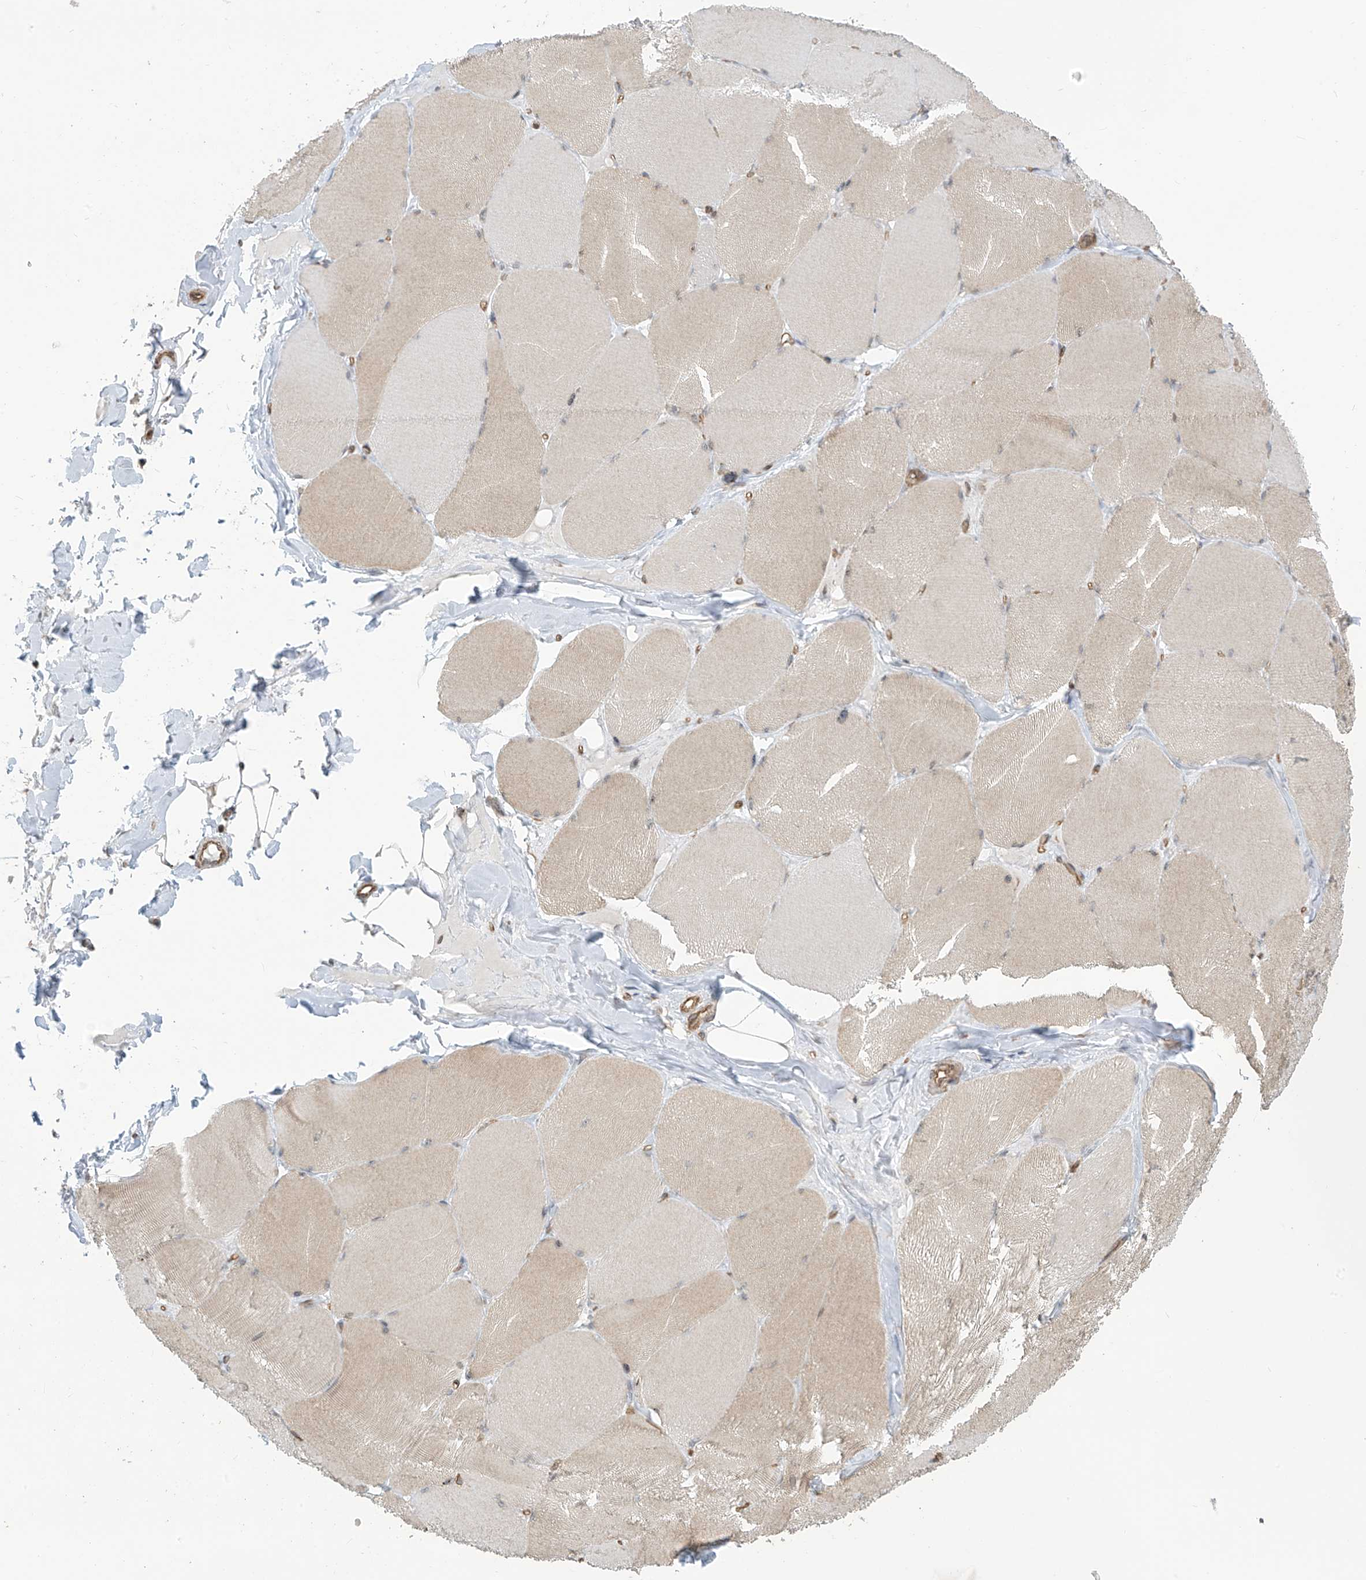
{"staining": {"intensity": "weak", "quantity": "25%-75%", "location": "cytoplasmic/membranous"}, "tissue": "skeletal muscle", "cell_type": "Myocytes", "image_type": "normal", "snomed": [{"axis": "morphology", "description": "Normal tissue, NOS"}, {"axis": "topography", "description": "Skin"}, {"axis": "topography", "description": "Skeletal muscle"}], "caption": "Approximately 25%-75% of myocytes in normal skeletal muscle reveal weak cytoplasmic/membranous protein expression as visualized by brown immunohistochemical staining.", "gene": "METAP1D", "patient": {"sex": "male", "age": 83}}